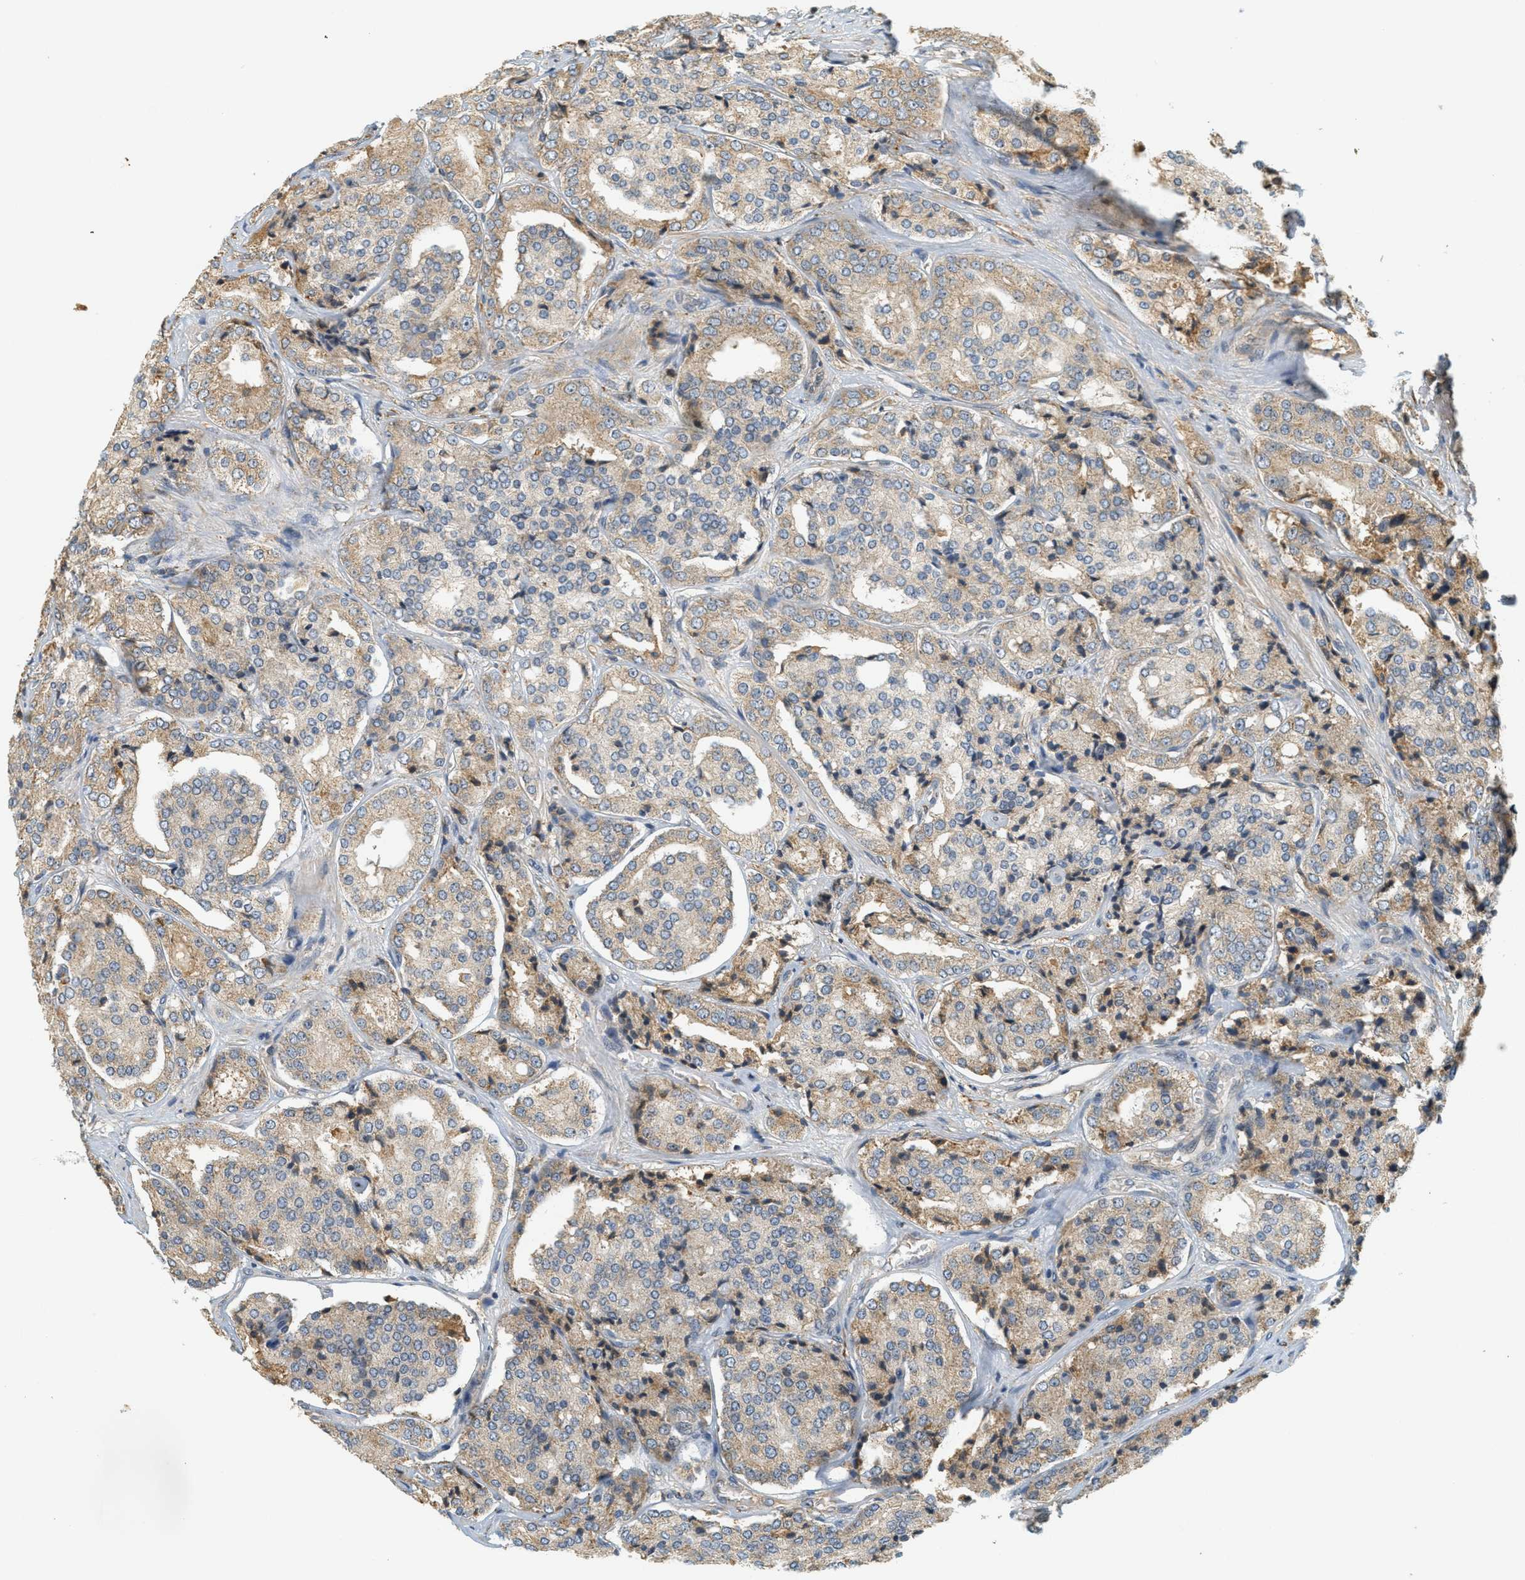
{"staining": {"intensity": "weak", "quantity": ">75%", "location": "cytoplasmic/membranous"}, "tissue": "prostate cancer", "cell_type": "Tumor cells", "image_type": "cancer", "snomed": [{"axis": "morphology", "description": "Adenocarcinoma, High grade"}, {"axis": "topography", "description": "Prostate"}], "caption": "Immunohistochemistry (IHC) staining of prostate cancer, which displays low levels of weak cytoplasmic/membranous positivity in about >75% of tumor cells indicating weak cytoplasmic/membranous protein positivity. The staining was performed using DAB (3,3'-diaminobenzidine) (brown) for protein detection and nuclei were counterstained in hematoxylin (blue).", "gene": "PDK1", "patient": {"sex": "male", "age": 65}}